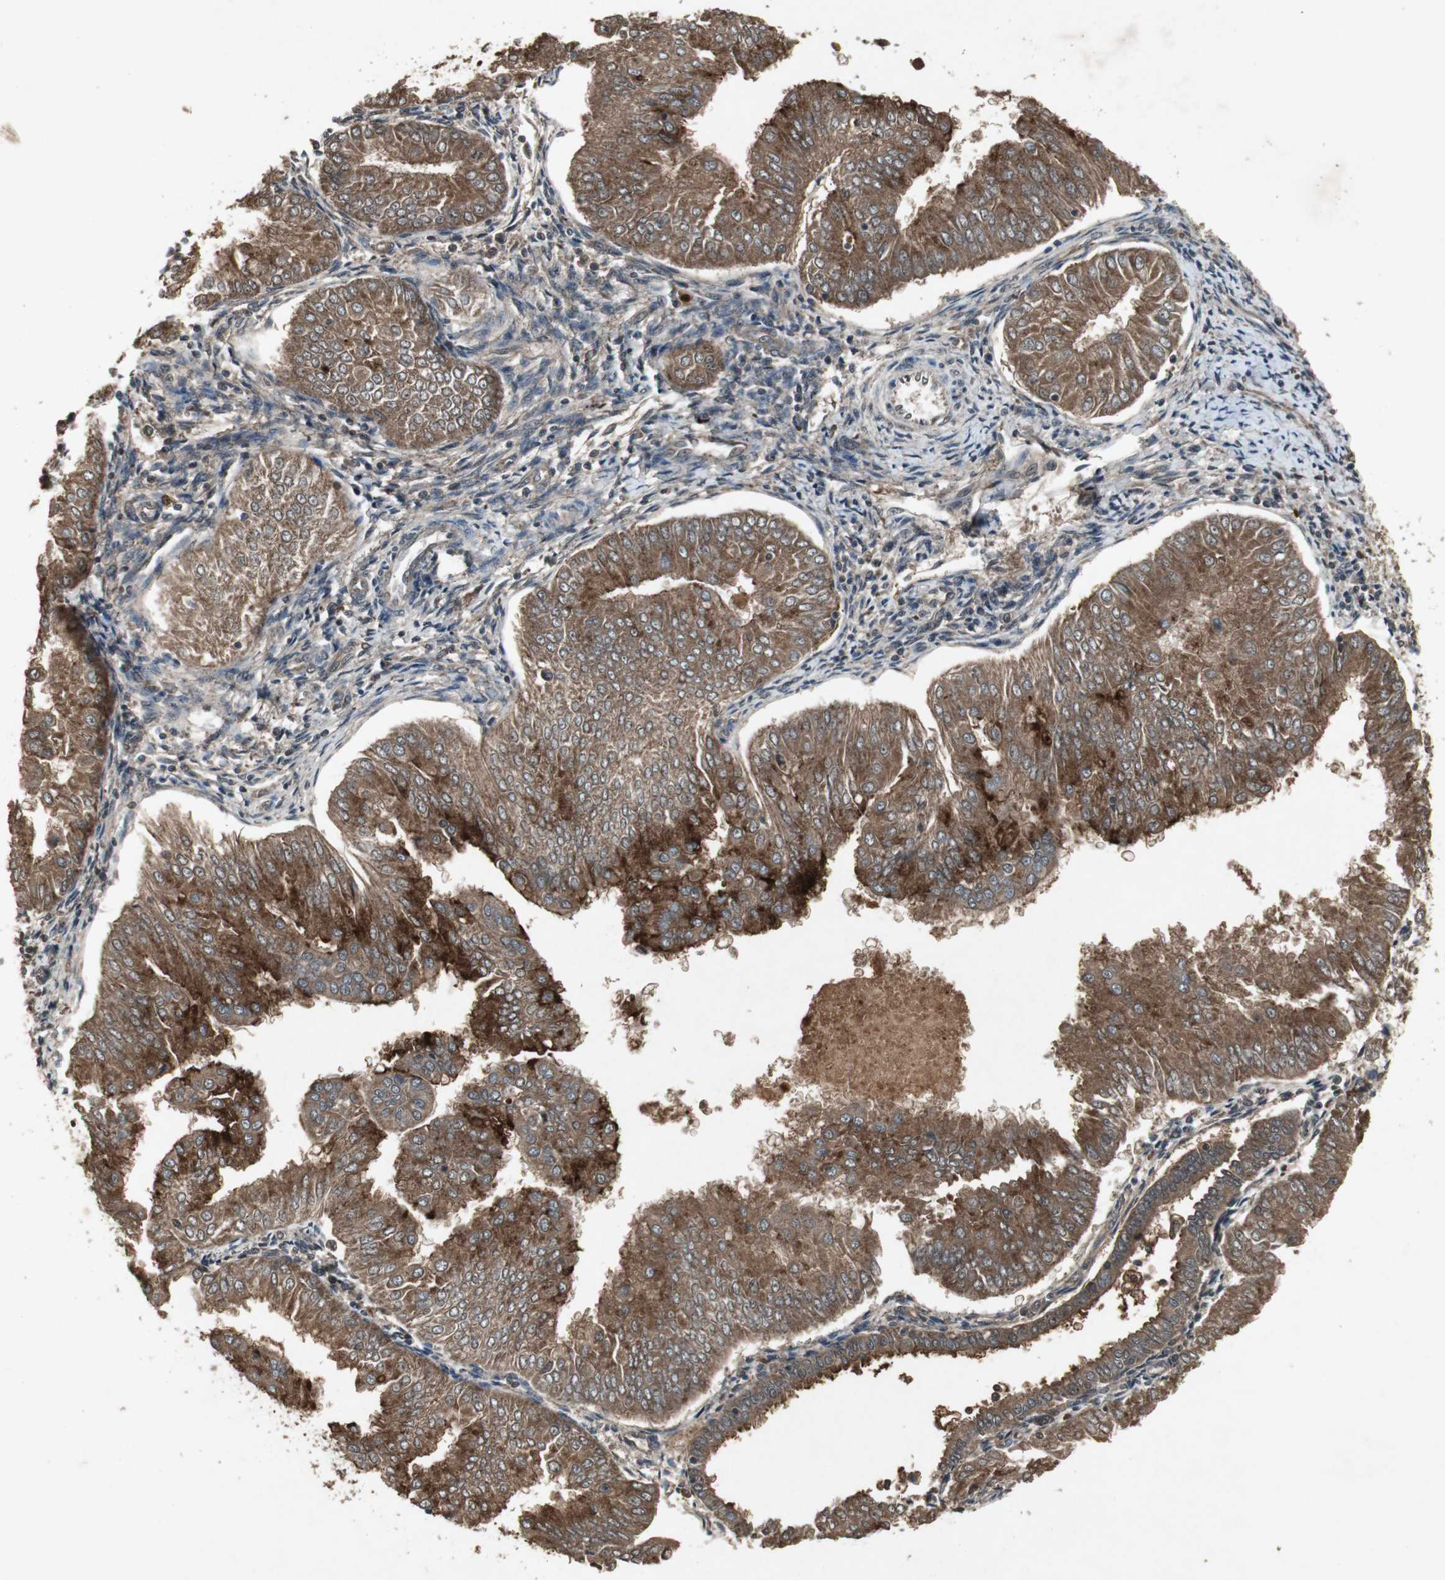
{"staining": {"intensity": "strong", "quantity": ">75%", "location": "cytoplasmic/membranous"}, "tissue": "endometrial cancer", "cell_type": "Tumor cells", "image_type": "cancer", "snomed": [{"axis": "morphology", "description": "Adenocarcinoma, NOS"}, {"axis": "topography", "description": "Endometrium"}], "caption": "IHC (DAB) staining of adenocarcinoma (endometrial) demonstrates strong cytoplasmic/membranous protein staining in approximately >75% of tumor cells.", "gene": "EMX1", "patient": {"sex": "female", "age": 53}}